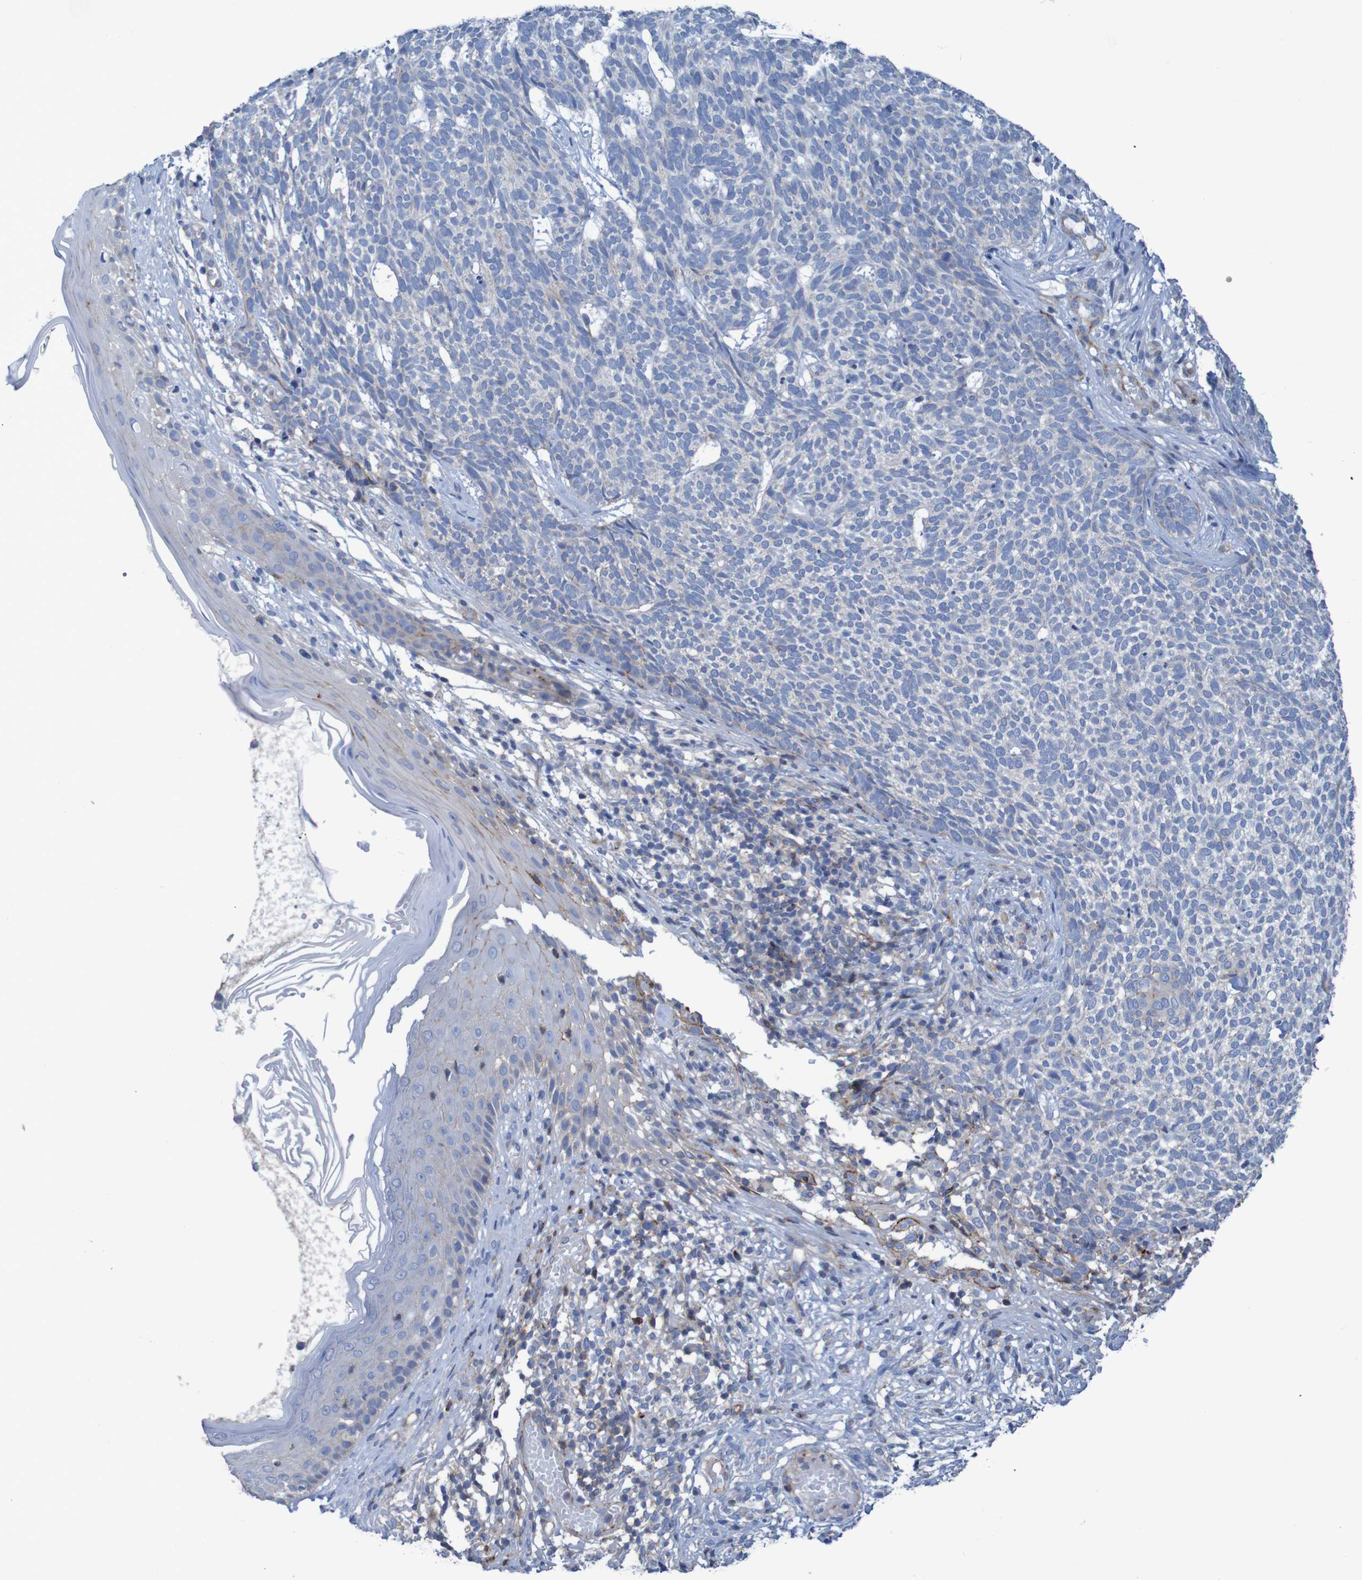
{"staining": {"intensity": "strong", "quantity": "<25%", "location": "cytoplasmic/membranous"}, "tissue": "skin cancer", "cell_type": "Tumor cells", "image_type": "cancer", "snomed": [{"axis": "morphology", "description": "Basal cell carcinoma"}, {"axis": "topography", "description": "Skin"}], "caption": "Skin cancer (basal cell carcinoma) stained with a brown dye reveals strong cytoplasmic/membranous positive expression in approximately <25% of tumor cells.", "gene": "RNF182", "patient": {"sex": "female", "age": 84}}